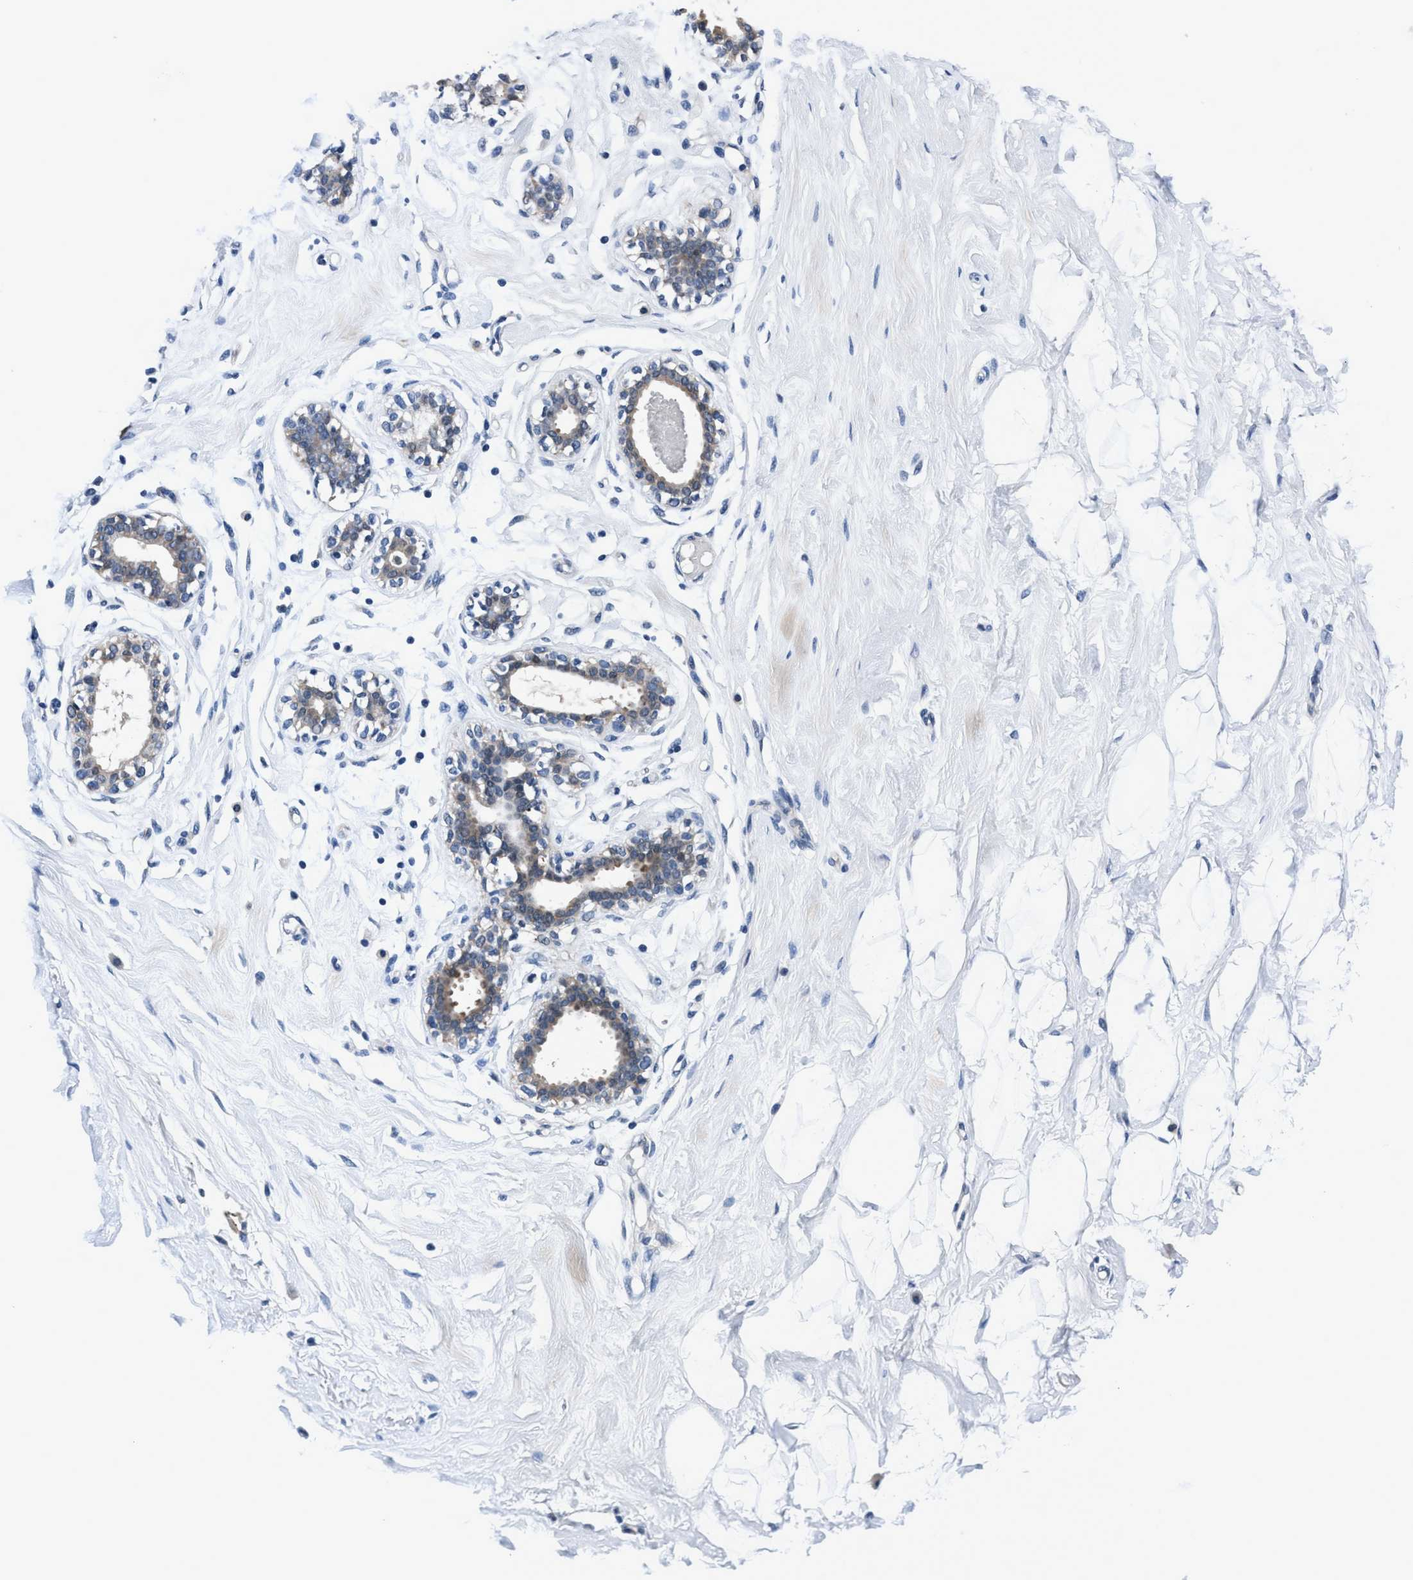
{"staining": {"intensity": "negative", "quantity": "none", "location": "none"}, "tissue": "breast", "cell_type": "Adipocytes", "image_type": "normal", "snomed": [{"axis": "morphology", "description": "Normal tissue, NOS"}, {"axis": "topography", "description": "Breast"}], "caption": "A high-resolution micrograph shows immunohistochemistry staining of benign breast, which demonstrates no significant expression in adipocytes.", "gene": "TMEM94", "patient": {"sex": "female", "age": 23}}